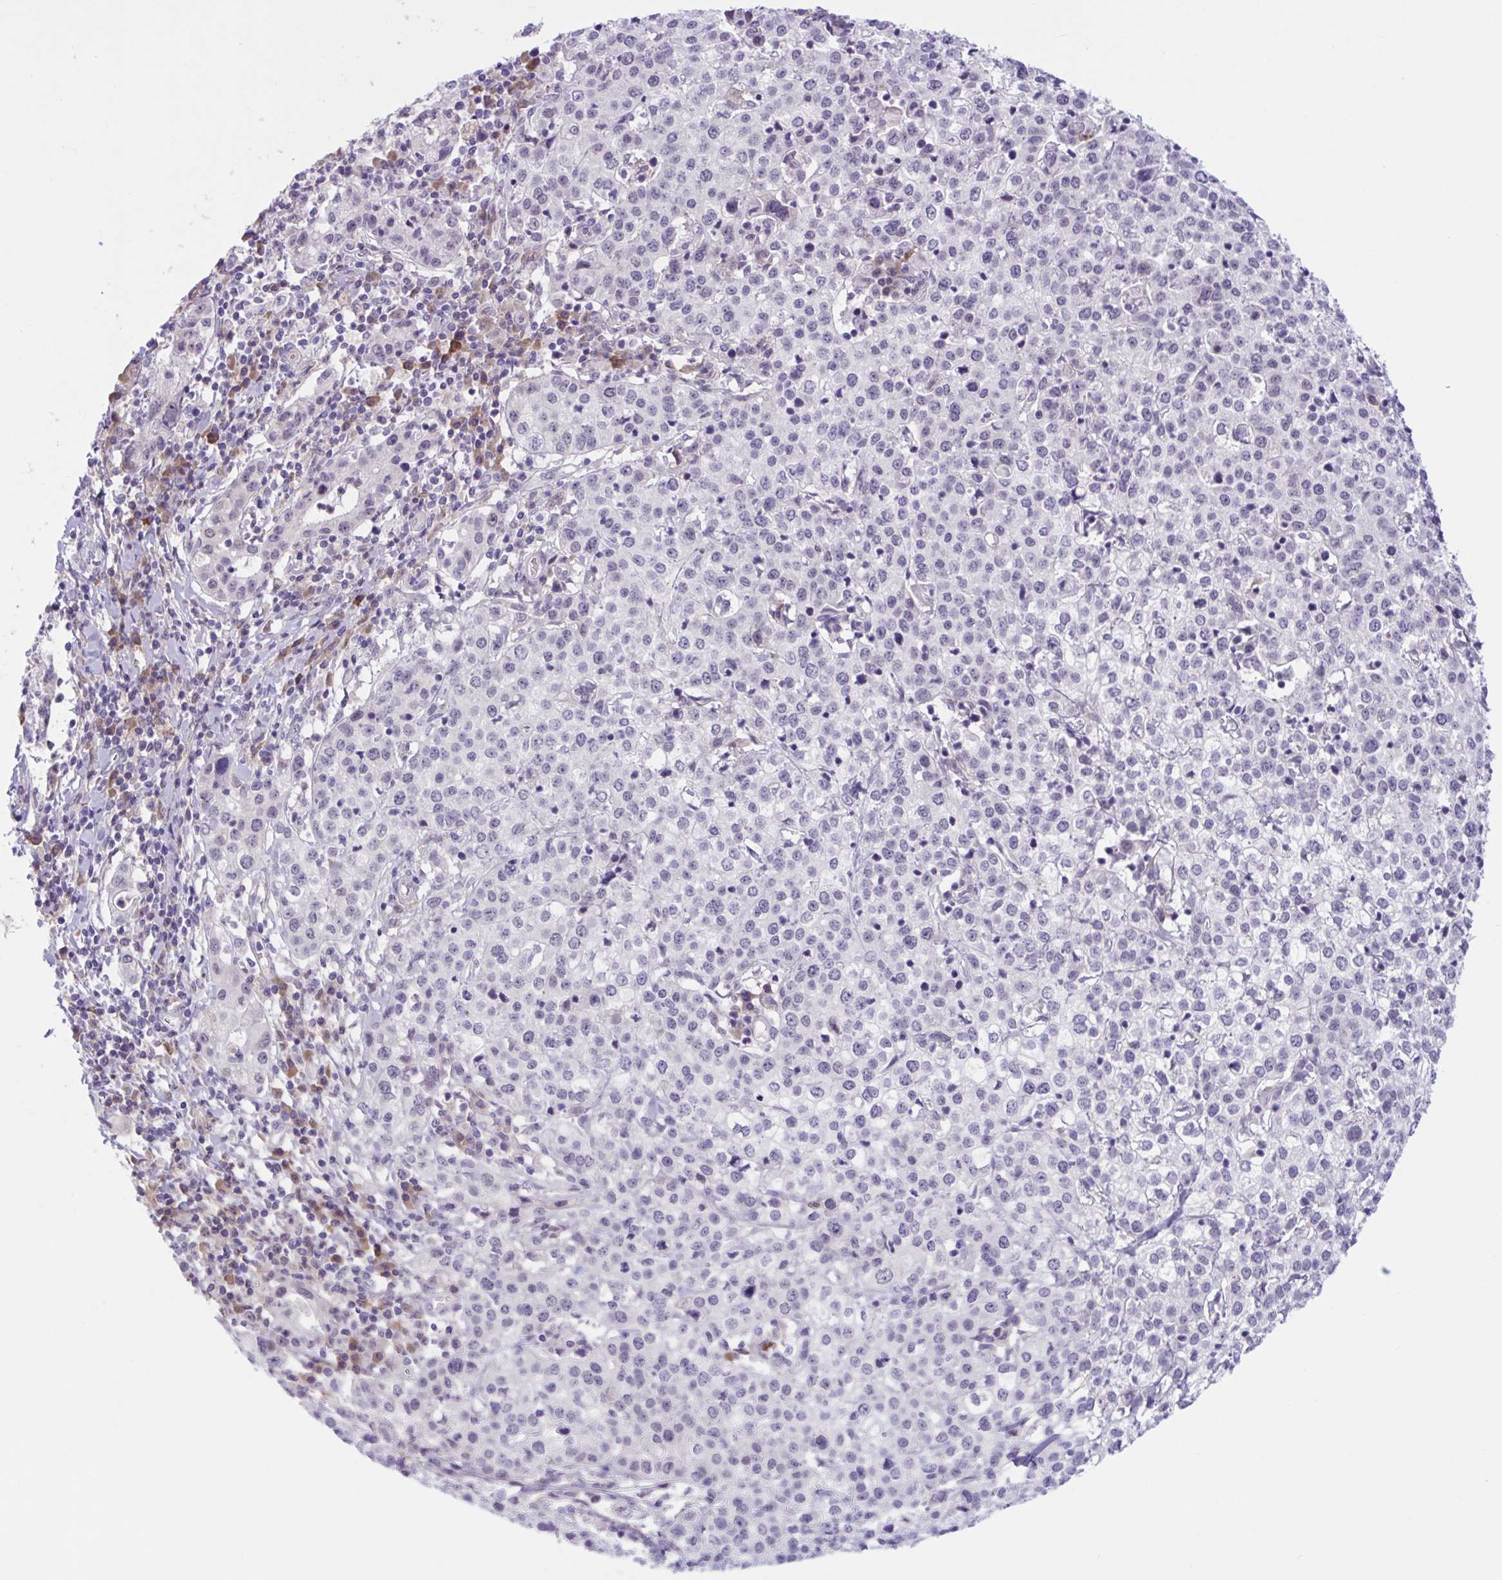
{"staining": {"intensity": "negative", "quantity": "none", "location": "none"}, "tissue": "cervical cancer", "cell_type": "Tumor cells", "image_type": "cancer", "snomed": [{"axis": "morphology", "description": "Normal tissue, NOS"}, {"axis": "morphology", "description": "Adenocarcinoma, NOS"}, {"axis": "topography", "description": "Cervix"}], "caption": "Protein analysis of cervical cancer (adenocarcinoma) shows no significant staining in tumor cells.", "gene": "WNT9B", "patient": {"sex": "female", "age": 44}}